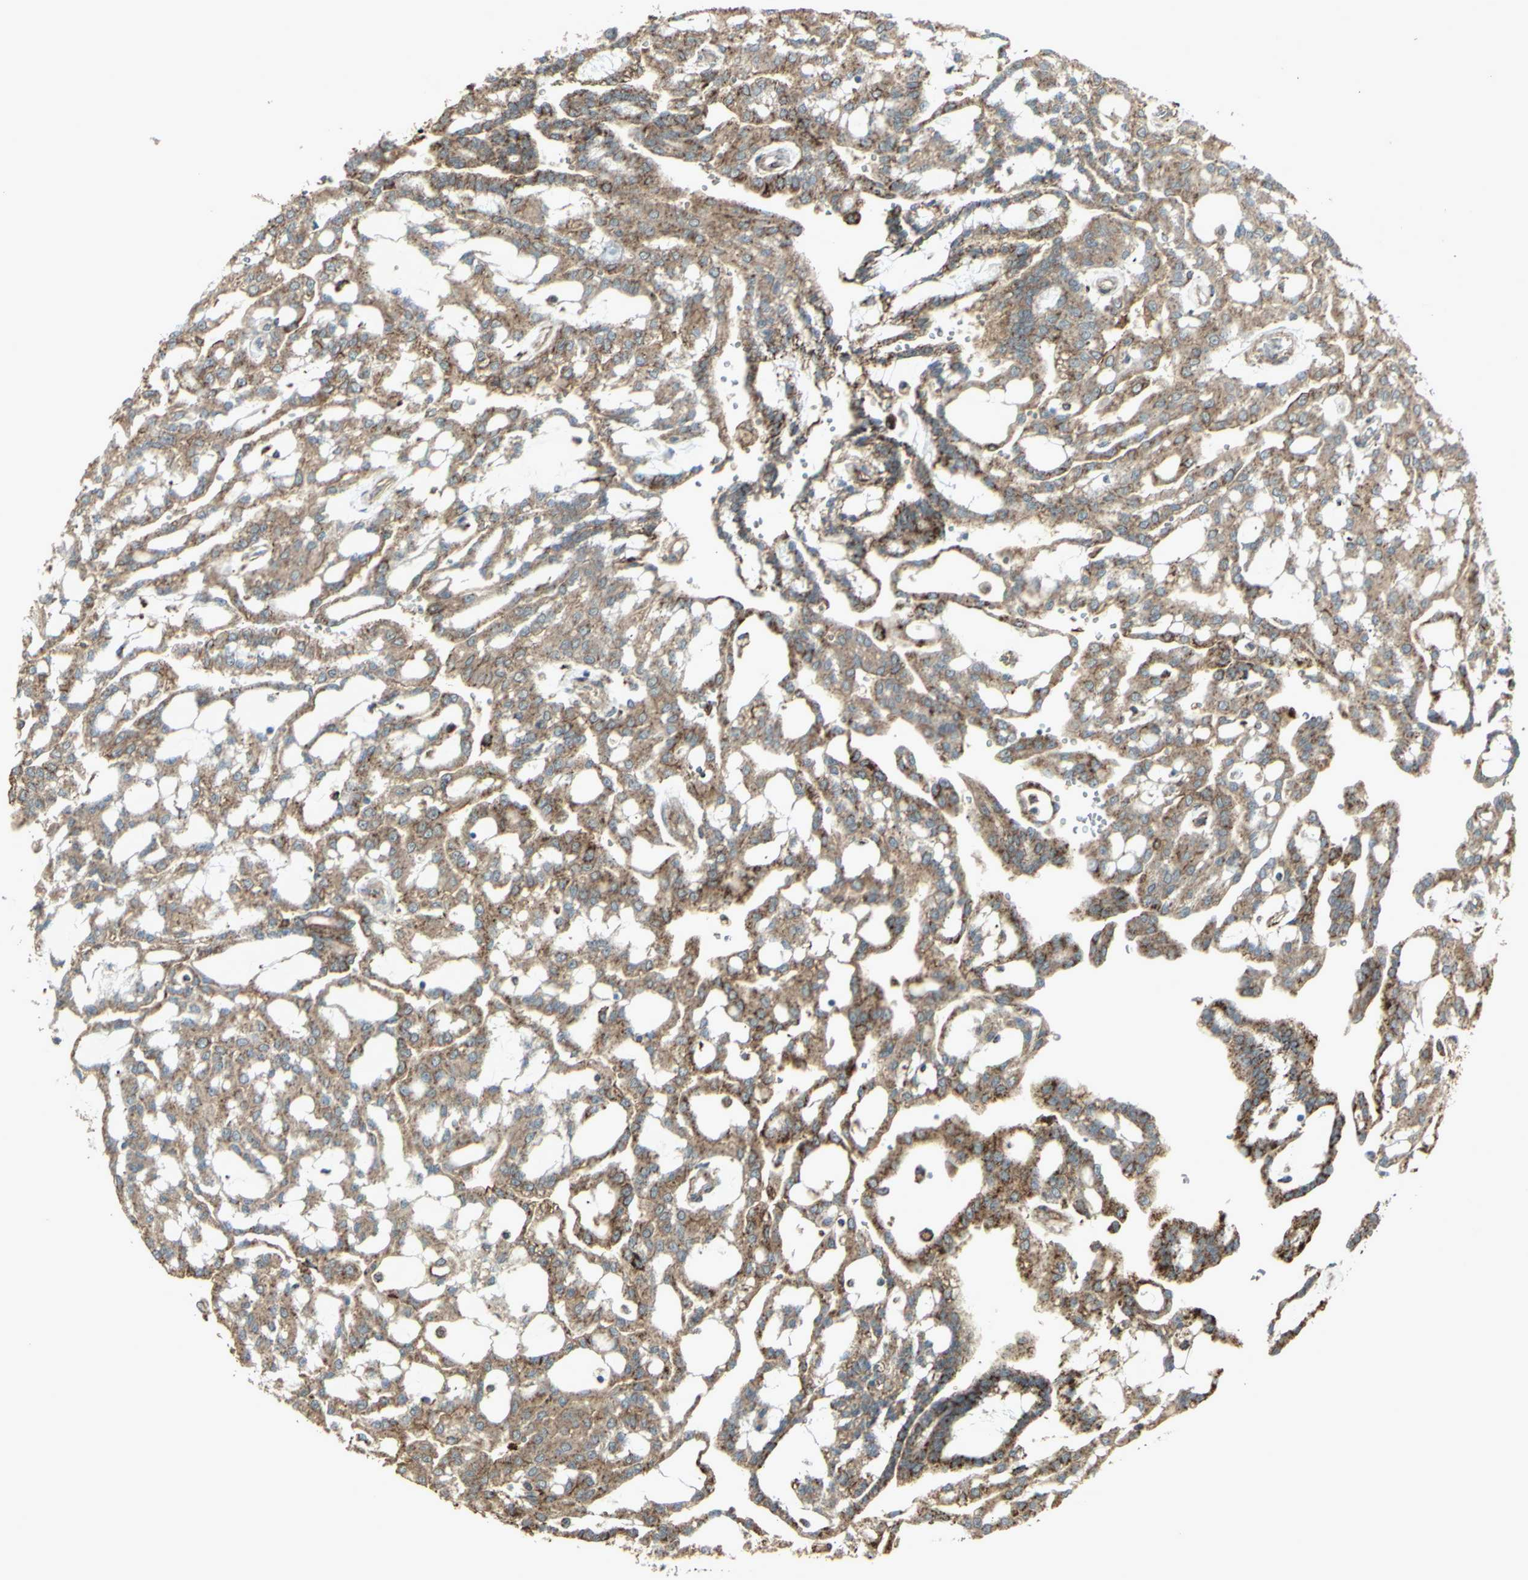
{"staining": {"intensity": "moderate", "quantity": ">75%", "location": "cytoplasmic/membranous"}, "tissue": "renal cancer", "cell_type": "Tumor cells", "image_type": "cancer", "snomed": [{"axis": "morphology", "description": "Adenocarcinoma, NOS"}, {"axis": "topography", "description": "Kidney"}], "caption": "Renal adenocarcinoma stained with a brown dye reveals moderate cytoplasmic/membranous positive expression in approximately >75% of tumor cells.", "gene": "SMO", "patient": {"sex": "male", "age": 63}}